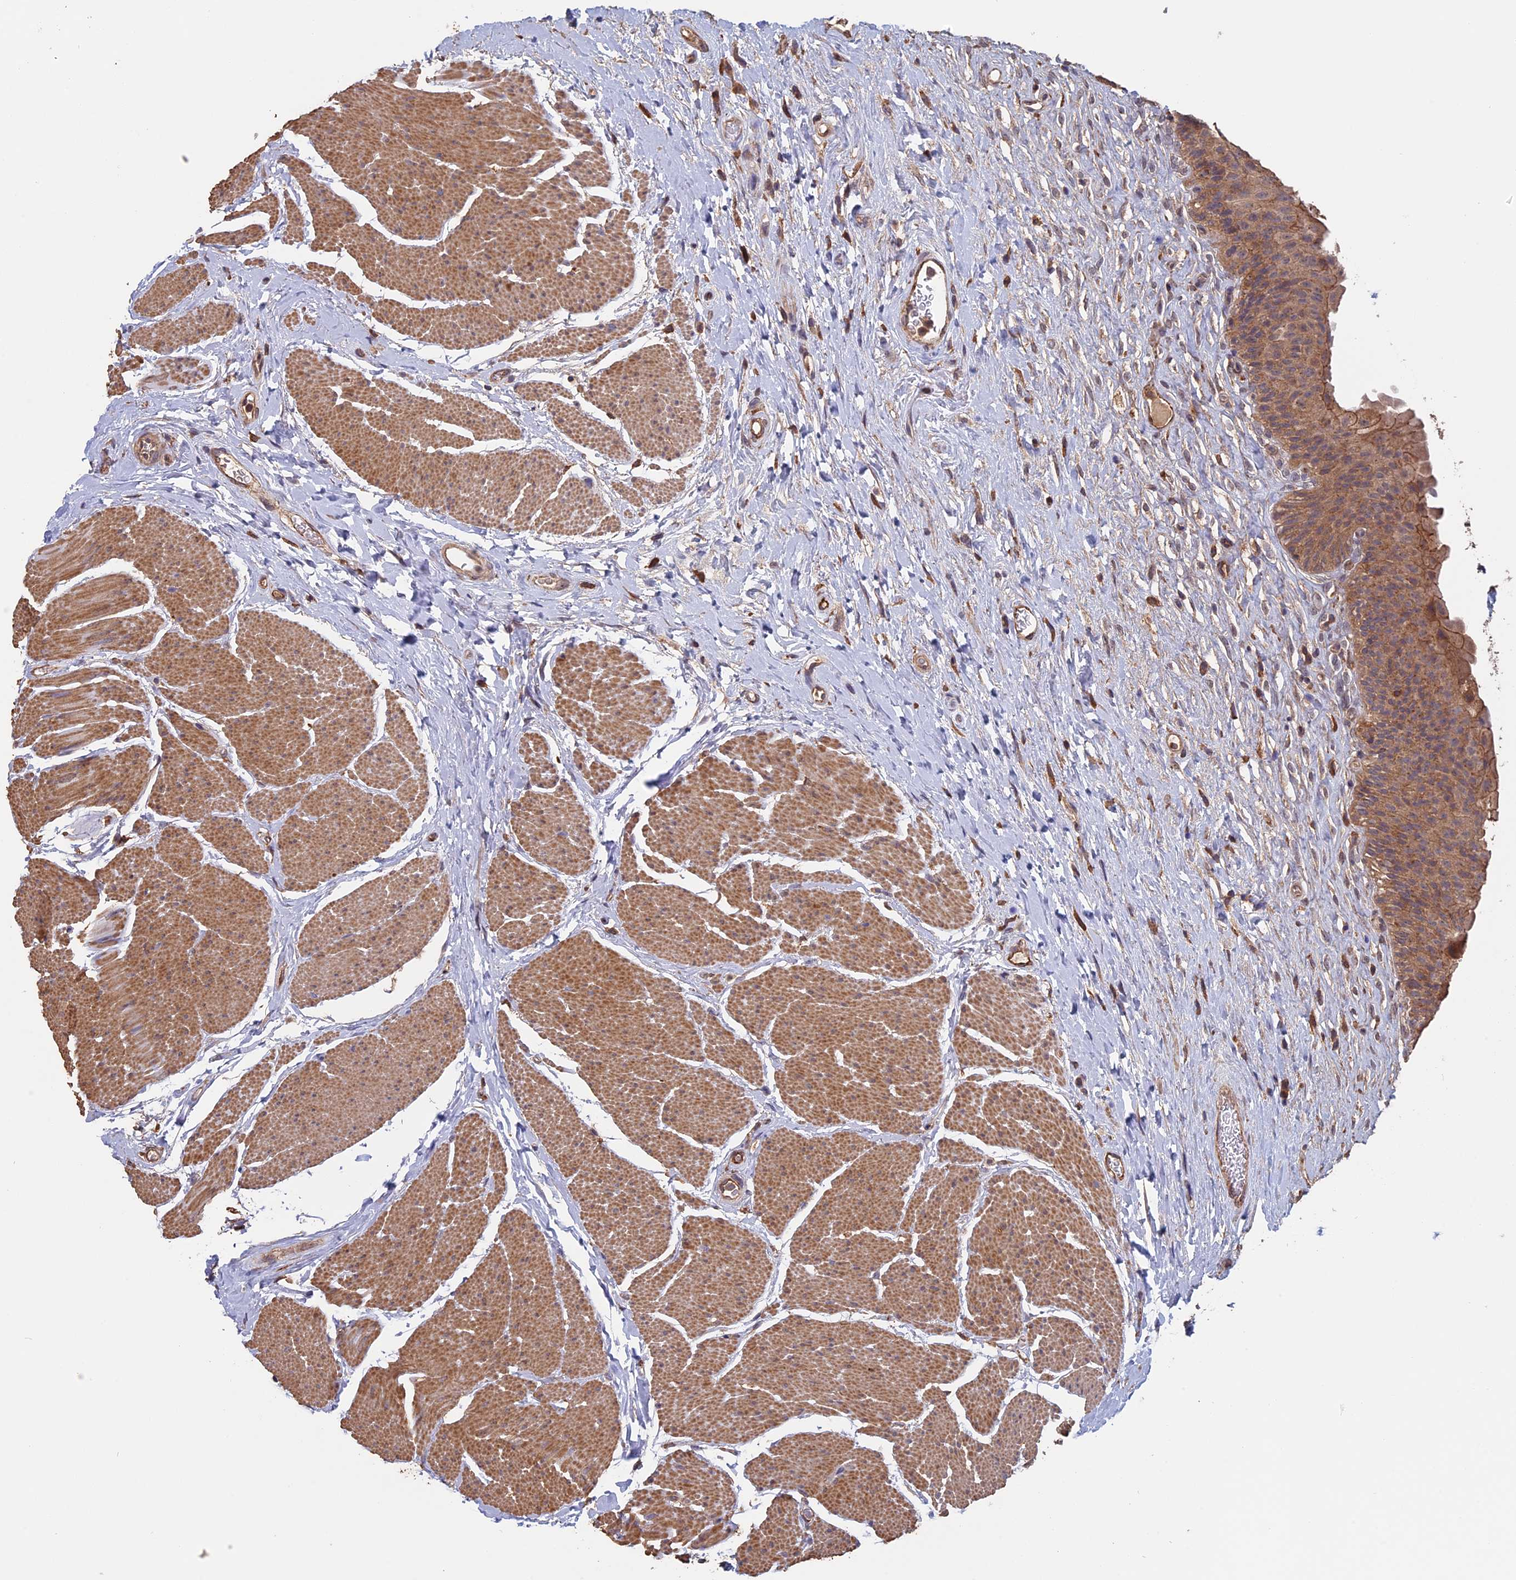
{"staining": {"intensity": "moderate", "quantity": ">75%", "location": "cytoplasmic/membranous"}, "tissue": "urinary bladder", "cell_type": "Urothelial cells", "image_type": "normal", "snomed": [{"axis": "morphology", "description": "Normal tissue, NOS"}, {"axis": "topography", "description": "Urinary bladder"}], "caption": "Benign urinary bladder displays moderate cytoplasmic/membranous staining in about >75% of urothelial cells, visualized by immunohistochemistry.", "gene": "PIGQ", "patient": {"sex": "male", "age": 74}}